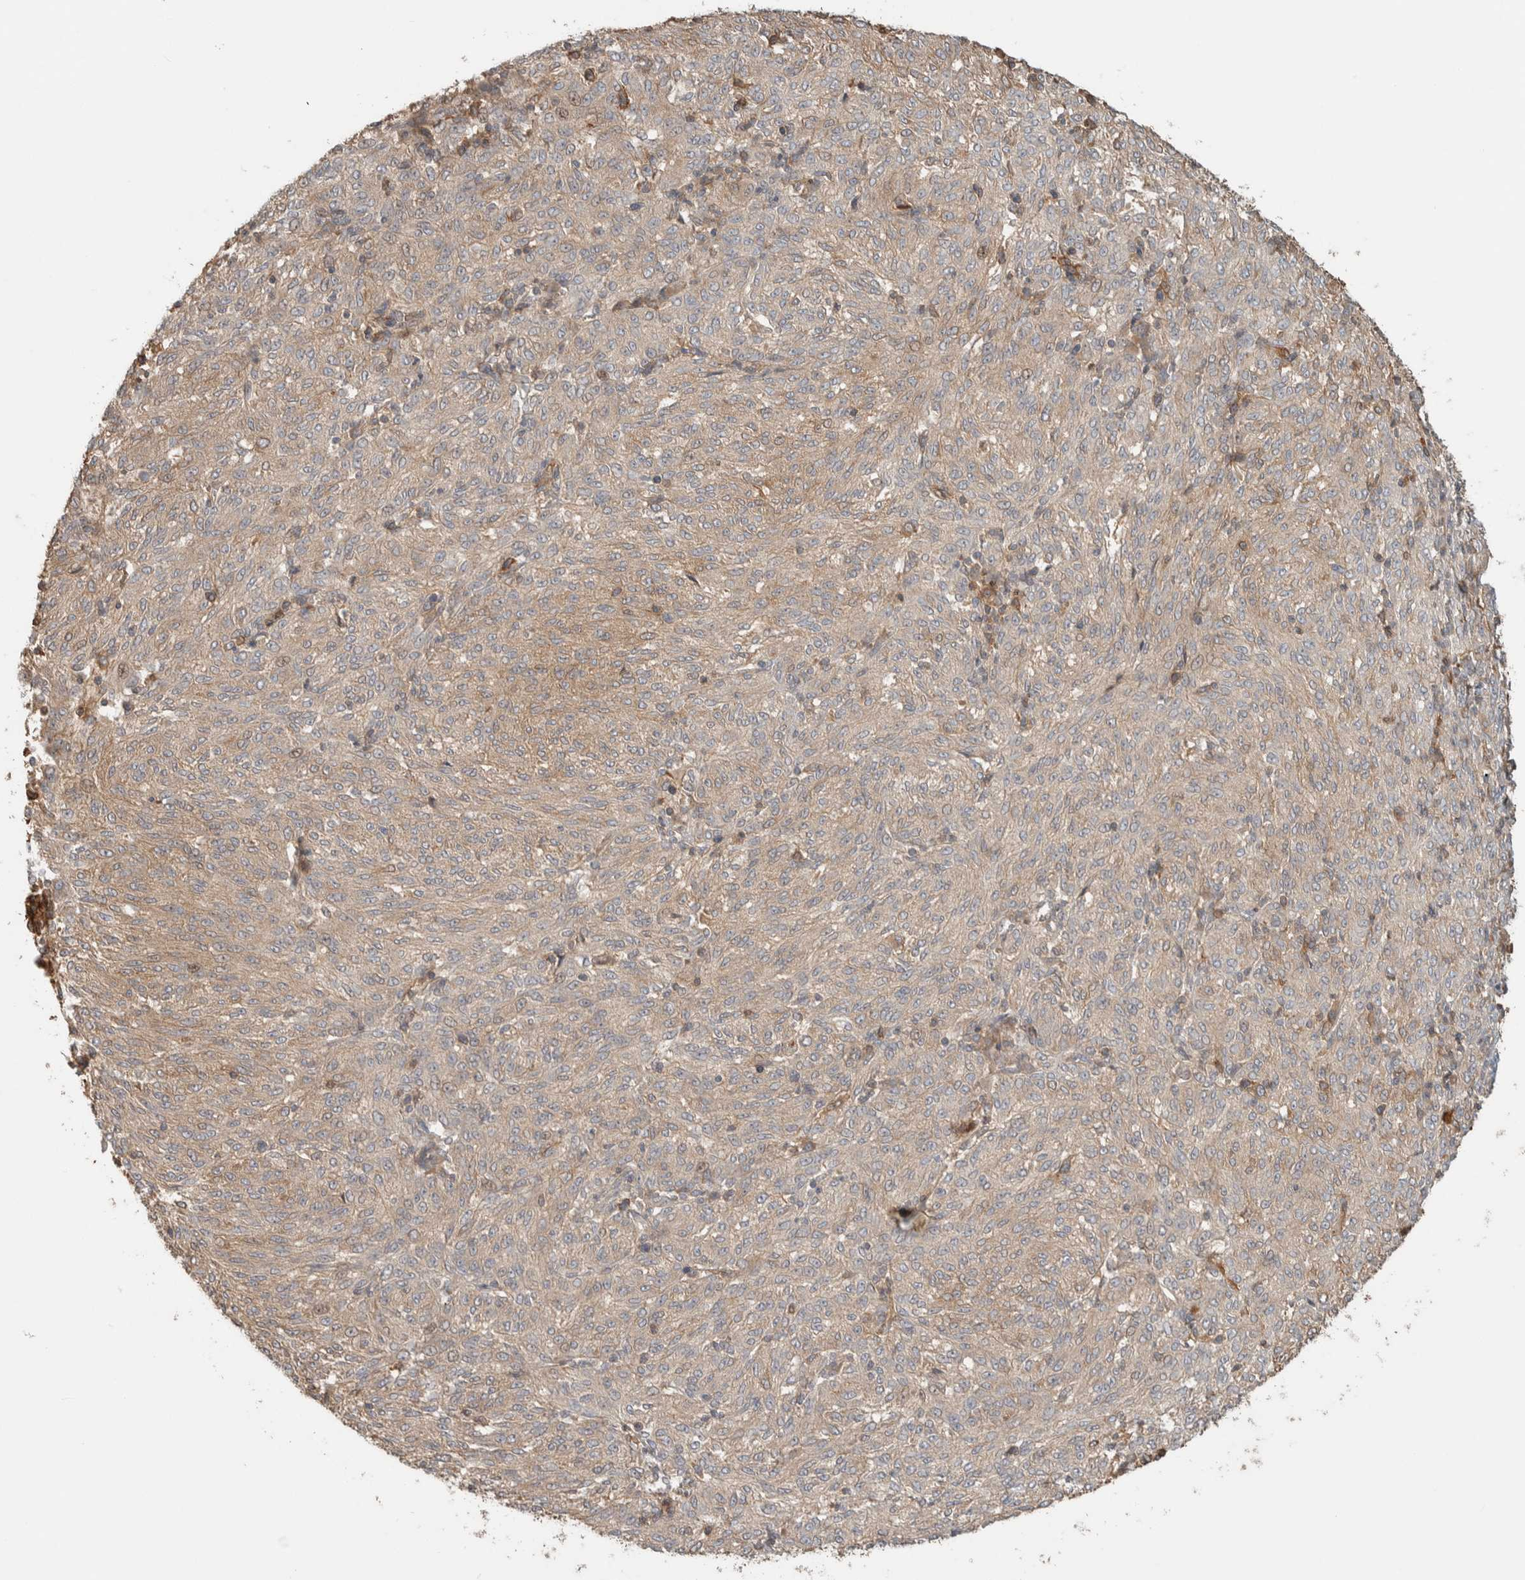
{"staining": {"intensity": "weak", "quantity": ">75%", "location": "cytoplasmic/membranous"}, "tissue": "melanoma", "cell_type": "Tumor cells", "image_type": "cancer", "snomed": [{"axis": "morphology", "description": "Malignant melanoma, NOS"}, {"axis": "topography", "description": "Skin"}], "caption": "This is an image of immunohistochemistry staining of melanoma, which shows weak expression in the cytoplasmic/membranous of tumor cells.", "gene": "CNTROB", "patient": {"sex": "female", "age": 72}}